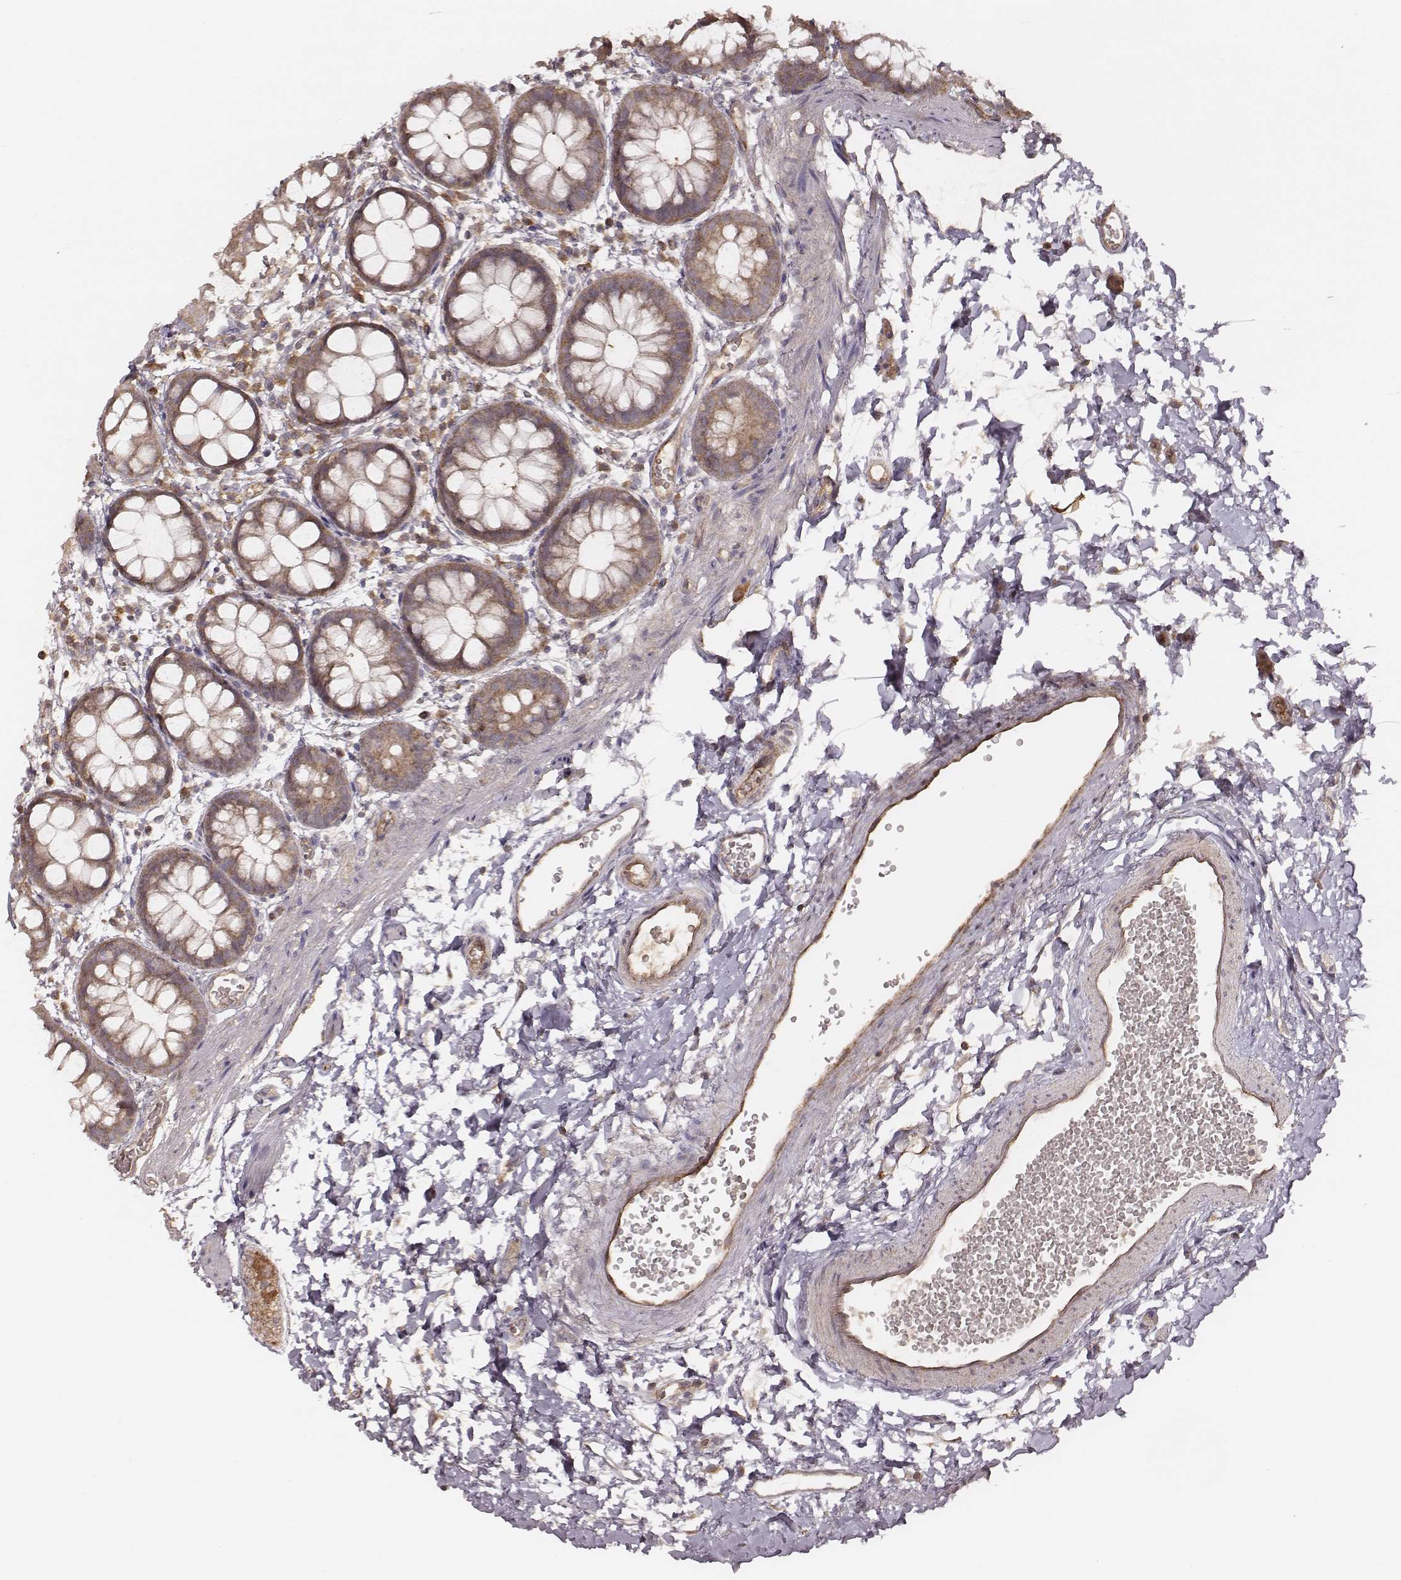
{"staining": {"intensity": "strong", "quantity": ">75%", "location": "cytoplasmic/membranous"}, "tissue": "rectum", "cell_type": "Glandular cells", "image_type": "normal", "snomed": [{"axis": "morphology", "description": "Normal tissue, NOS"}, {"axis": "topography", "description": "Rectum"}], "caption": "A high-resolution micrograph shows immunohistochemistry staining of unremarkable rectum, which demonstrates strong cytoplasmic/membranous staining in about >75% of glandular cells. (DAB = brown stain, brightfield microscopy at high magnification).", "gene": "CARS1", "patient": {"sex": "male", "age": 57}}